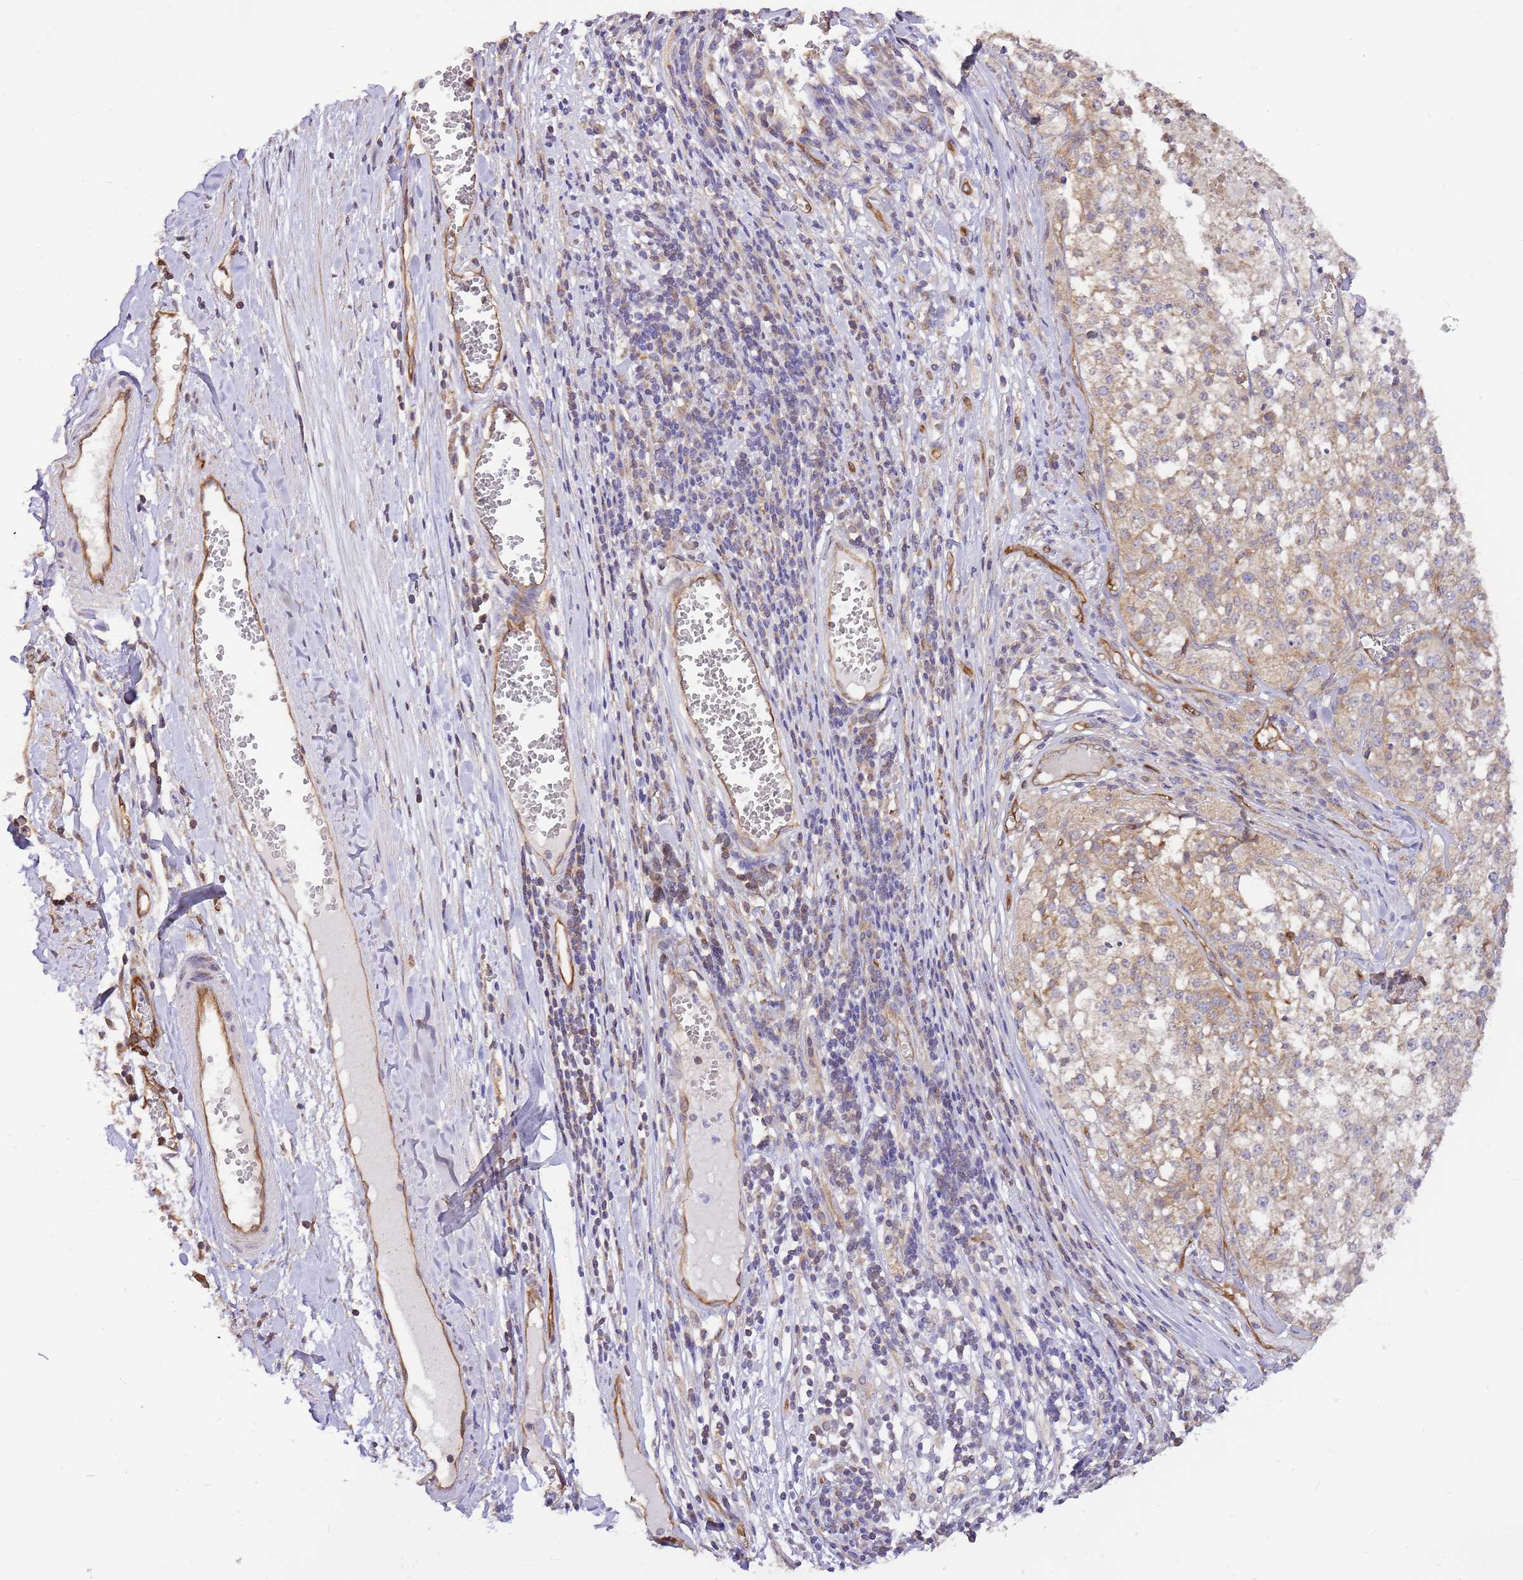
{"staining": {"intensity": "weak", "quantity": "<25%", "location": "cytoplasmic/membranous"}, "tissue": "melanoma", "cell_type": "Tumor cells", "image_type": "cancer", "snomed": [{"axis": "morphology", "description": "Malignant melanoma, NOS"}, {"axis": "topography", "description": "Skin"}], "caption": "Protein analysis of malignant melanoma reveals no significant positivity in tumor cells.", "gene": "DOCK9", "patient": {"sex": "female", "age": 64}}